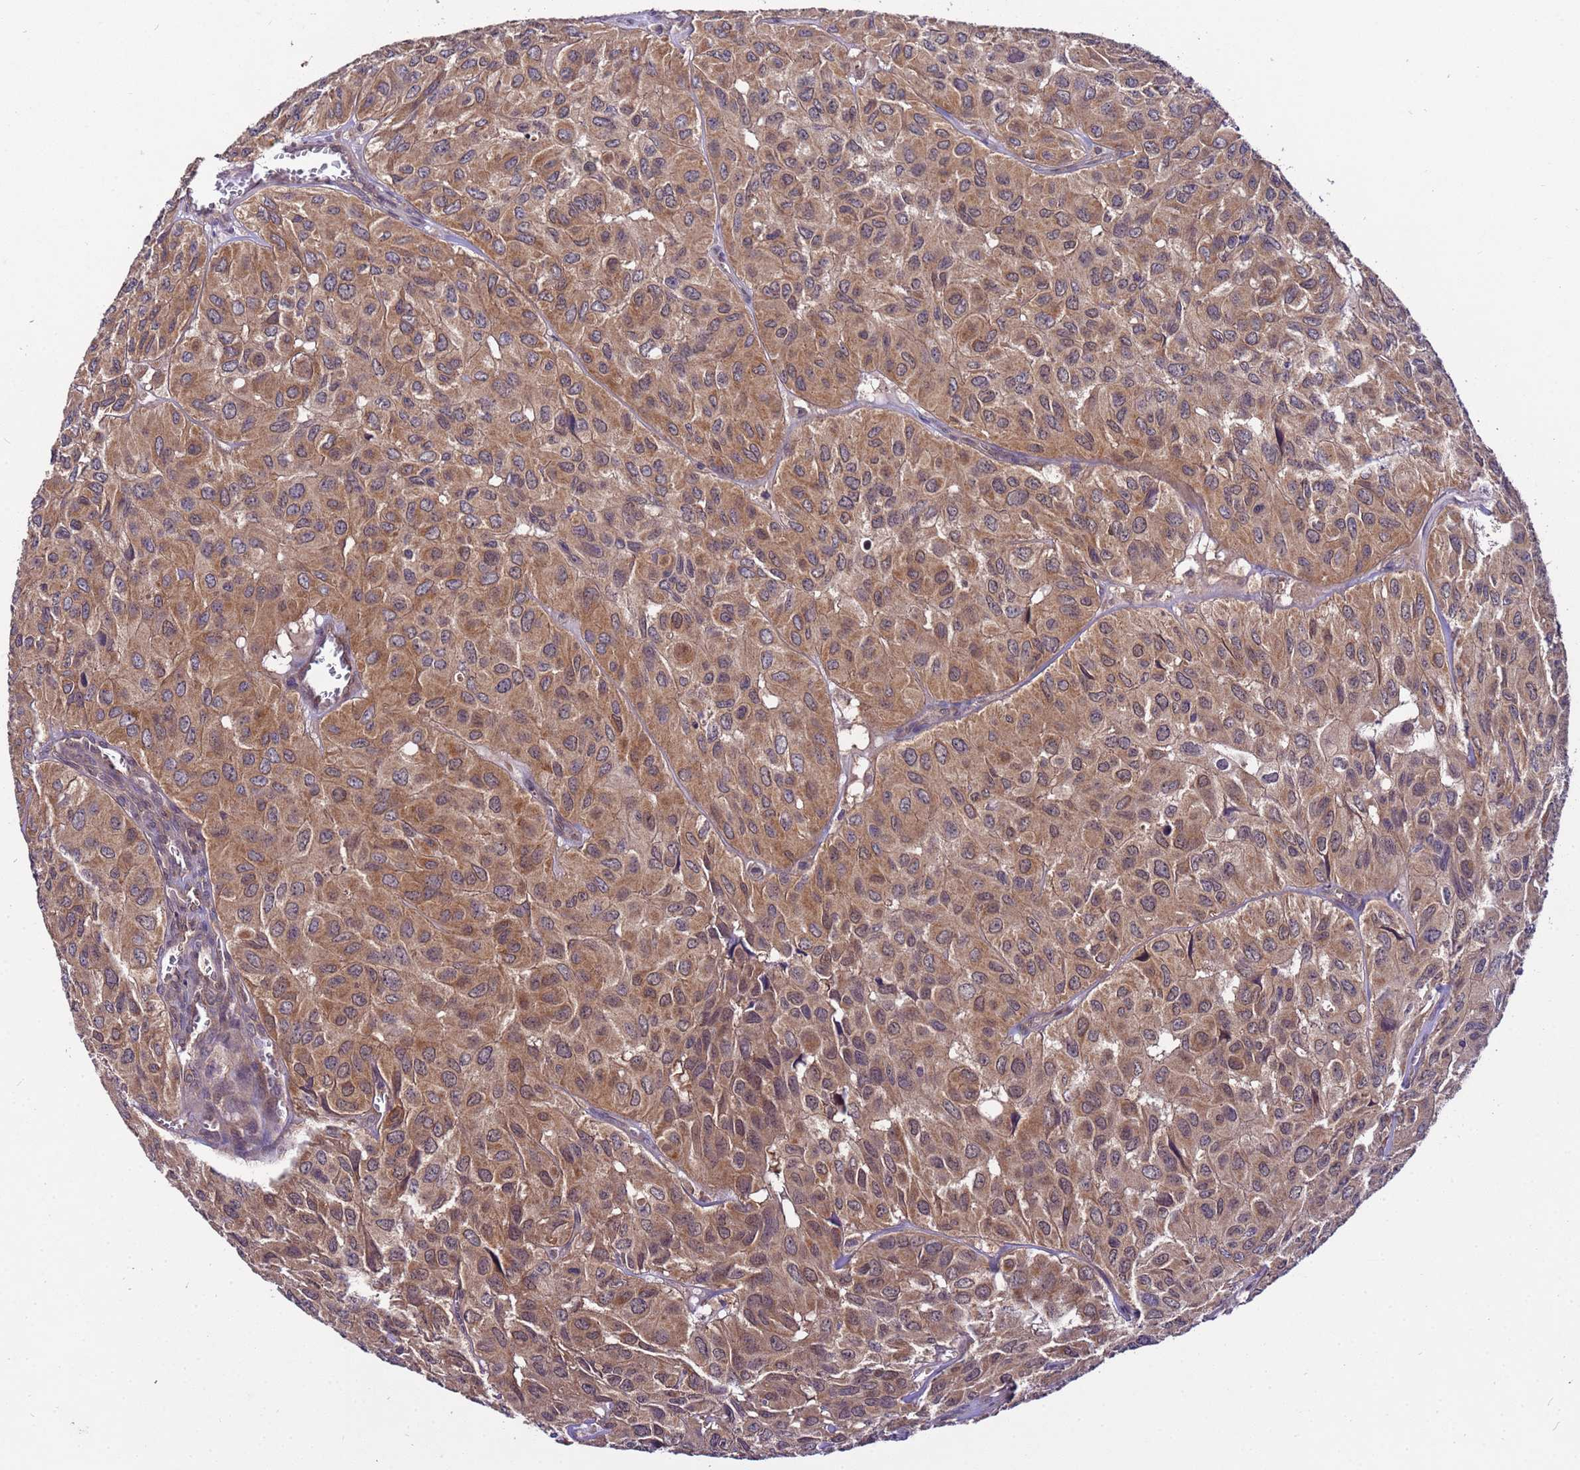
{"staining": {"intensity": "moderate", "quantity": ">75%", "location": "cytoplasmic/membranous"}, "tissue": "head and neck cancer", "cell_type": "Tumor cells", "image_type": "cancer", "snomed": [{"axis": "morphology", "description": "Adenocarcinoma, NOS"}, {"axis": "topography", "description": "Salivary gland, NOS"}, {"axis": "topography", "description": "Head-Neck"}], "caption": "IHC (DAB) staining of human head and neck cancer (adenocarcinoma) demonstrates moderate cytoplasmic/membranous protein staining in about >75% of tumor cells. (DAB (3,3'-diaminobenzidine) IHC with brightfield microscopy, high magnification).", "gene": "GSPT2", "patient": {"sex": "female", "age": 76}}